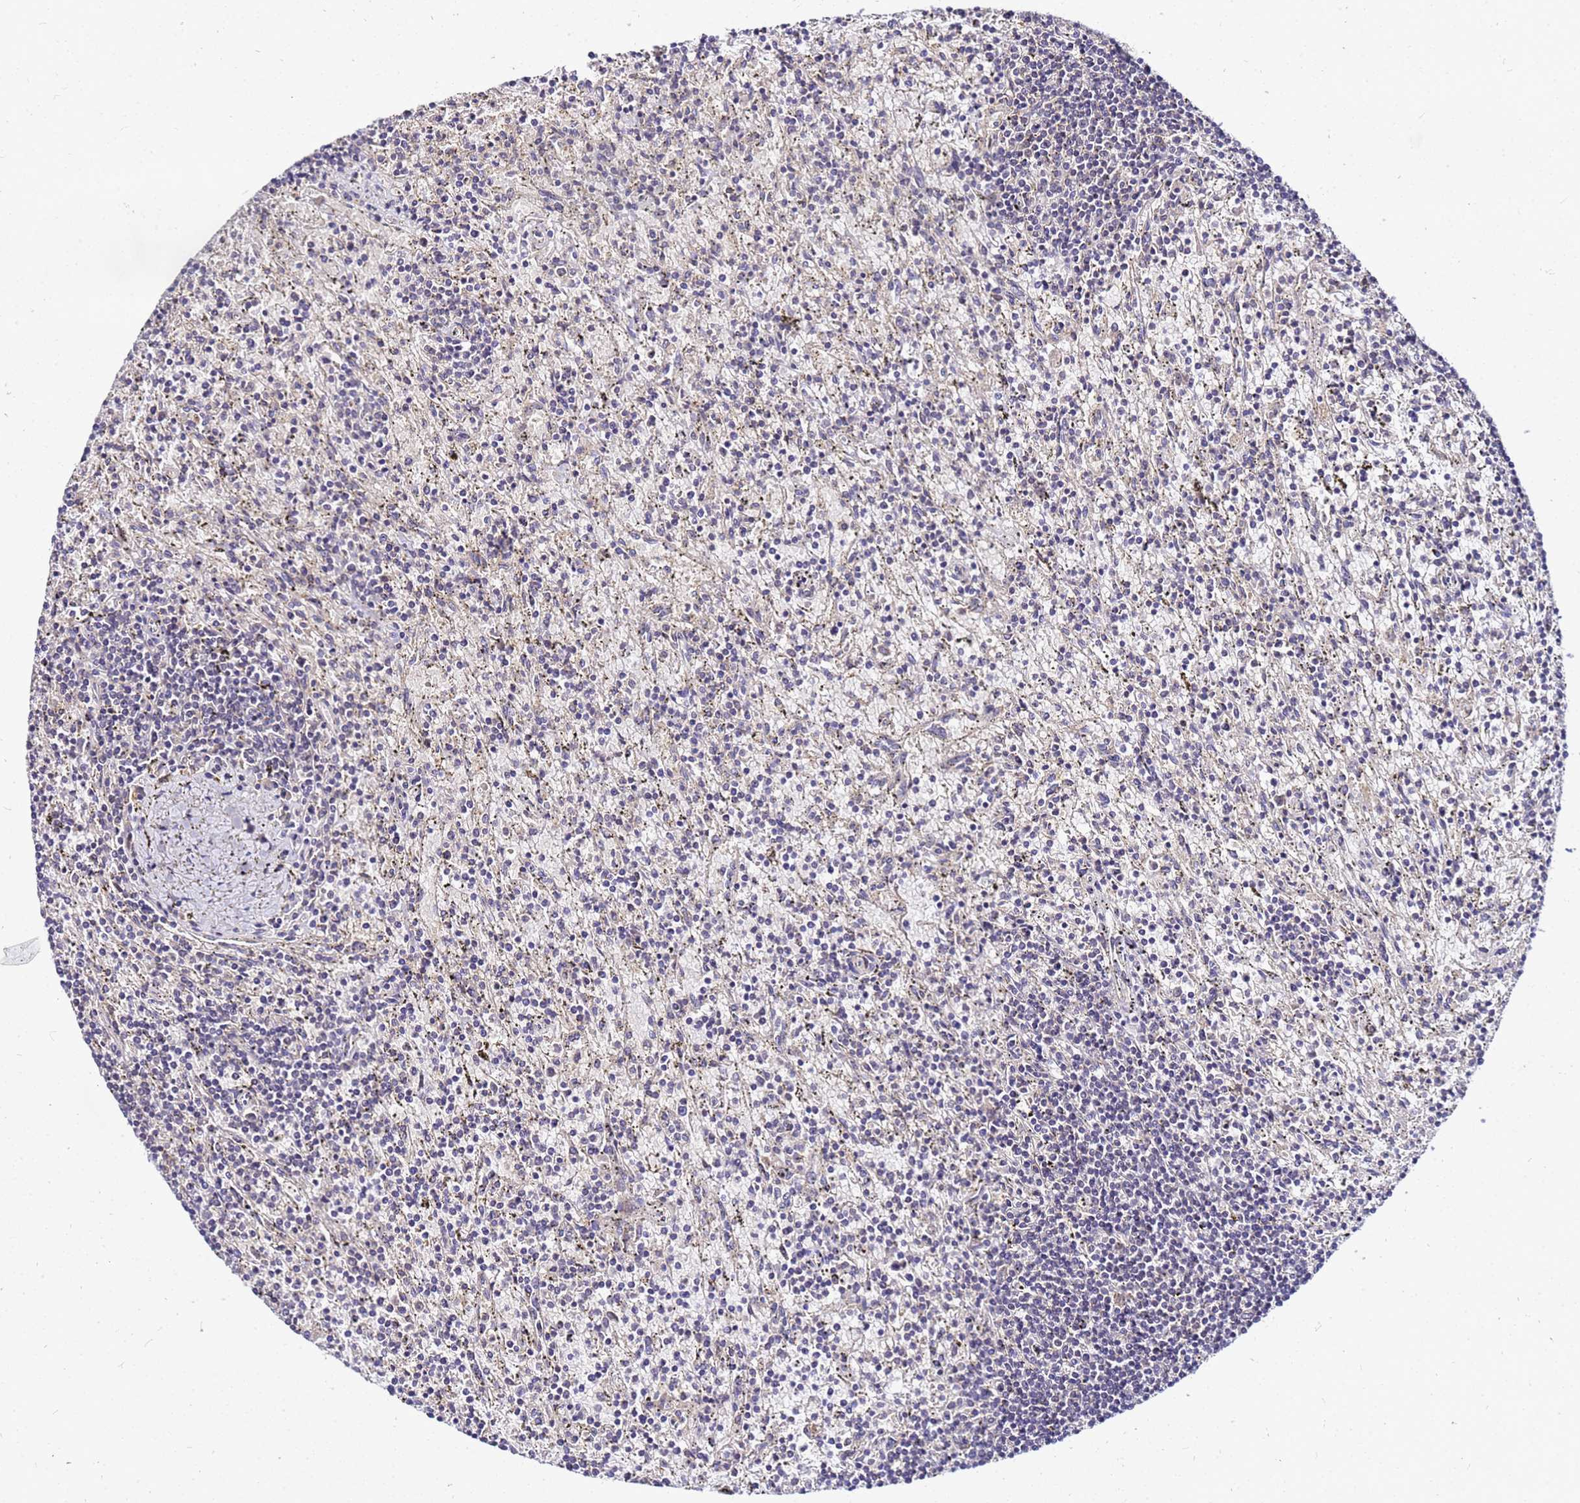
{"staining": {"intensity": "negative", "quantity": "none", "location": "none"}, "tissue": "lymphoma", "cell_type": "Tumor cells", "image_type": "cancer", "snomed": [{"axis": "morphology", "description": "Malignant lymphoma, non-Hodgkin's type, Low grade"}, {"axis": "topography", "description": "Spleen"}], "caption": "Immunohistochemistry (IHC) micrograph of human lymphoma stained for a protein (brown), which shows no staining in tumor cells.", "gene": "SAT1", "patient": {"sex": "male", "age": 76}}